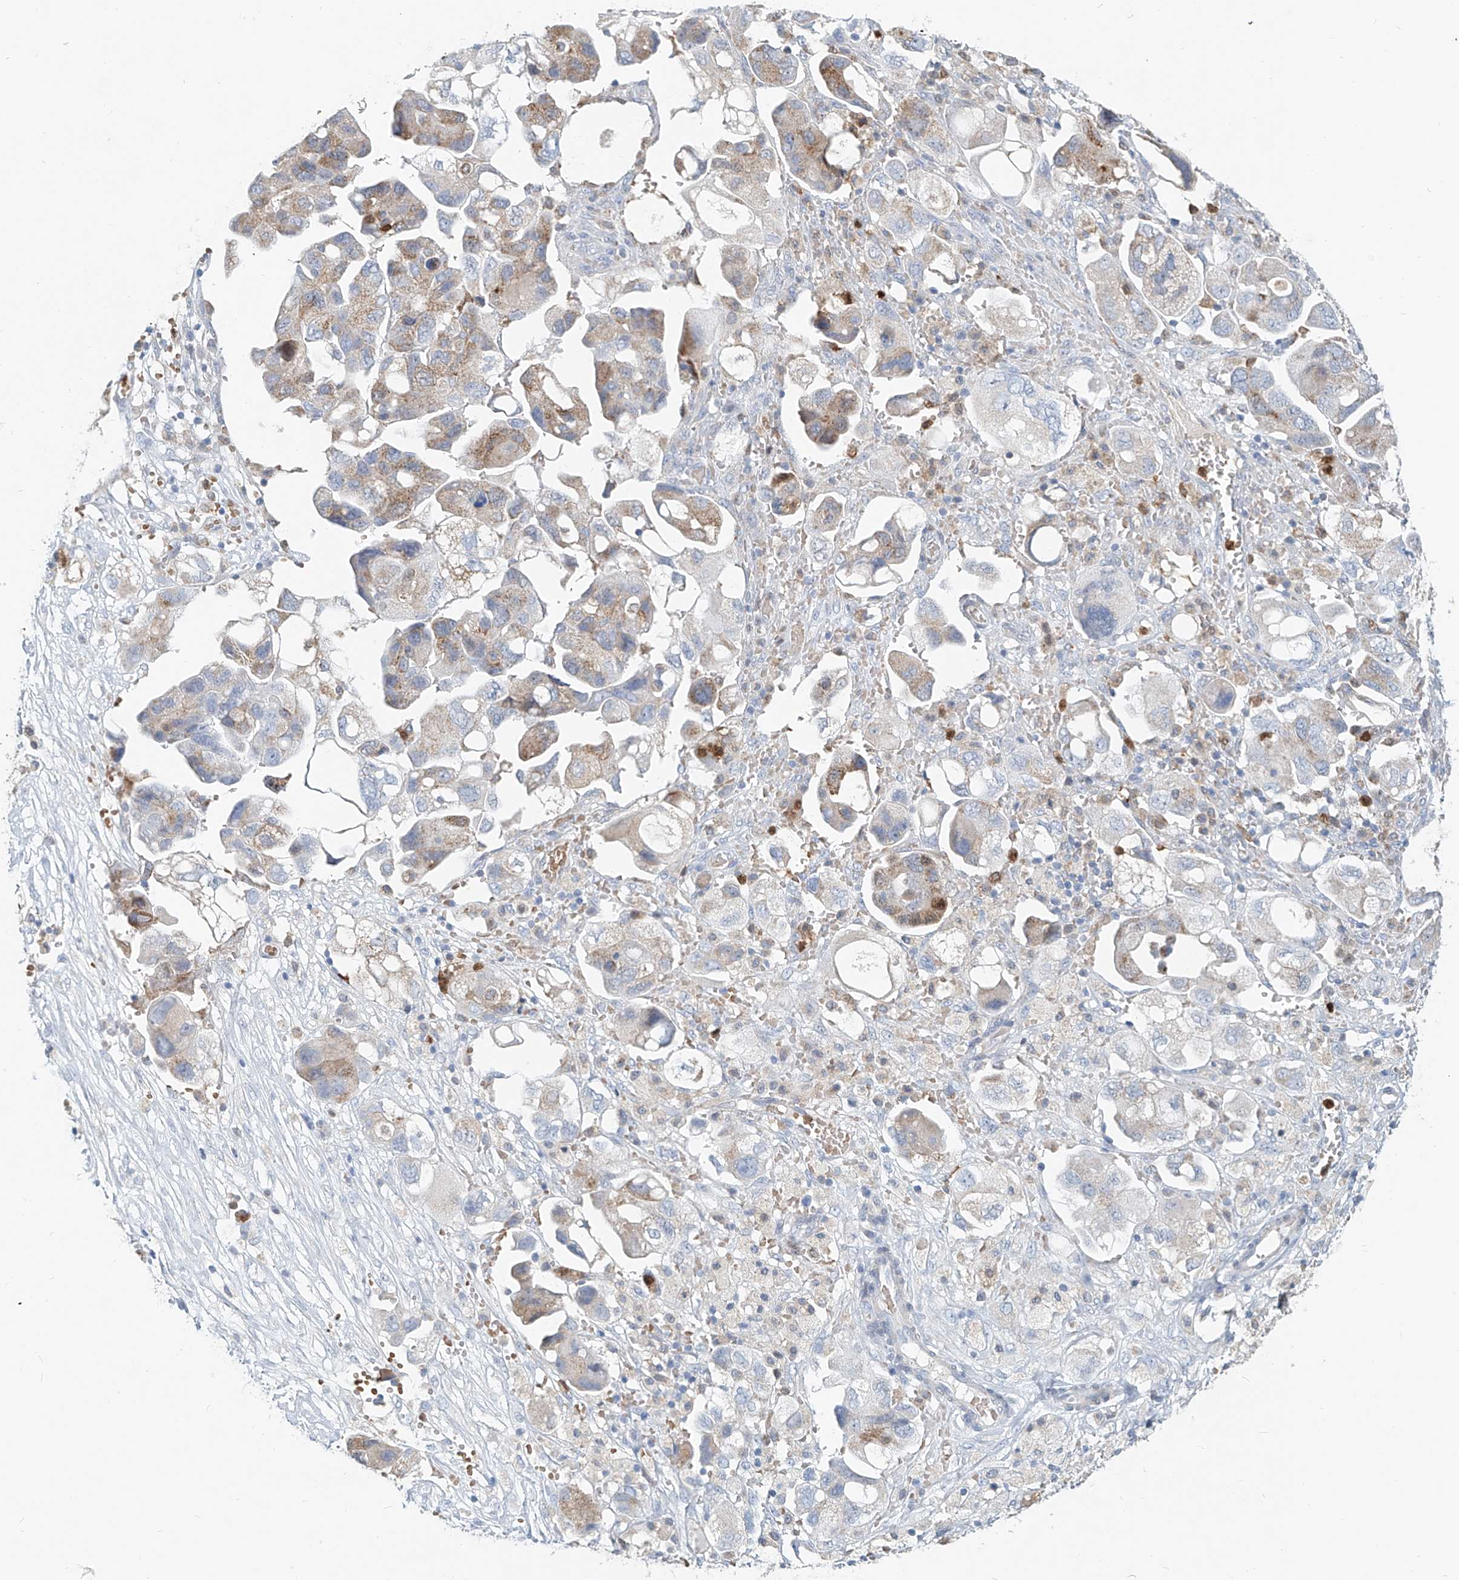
{"staining": {"intensity": "moderate", "quantity": "25%-75%", "location": "cytoplasmic/membranous"}, "tissue": "ovarian cancer", "cell_type": "Tumor cells", "image_type": "cancer", "snomed": [{"axis": "morphology", "description": "Carcinoma, NOS"}, {"axis": "morphology", "description": "Cystadenocarcinoma, serous, NOS"}, {"axis": "topography", "description": "Ovary"}], "caption": "A micrograph showing moderate cytoplasmic/membranous staining in about 25%-75% of tumor cells in ovarian cancer, as visualized by brown immunohistochemical staining.", "gene": "PTPRA", "patient": {"sex": "female", "age": 69}}